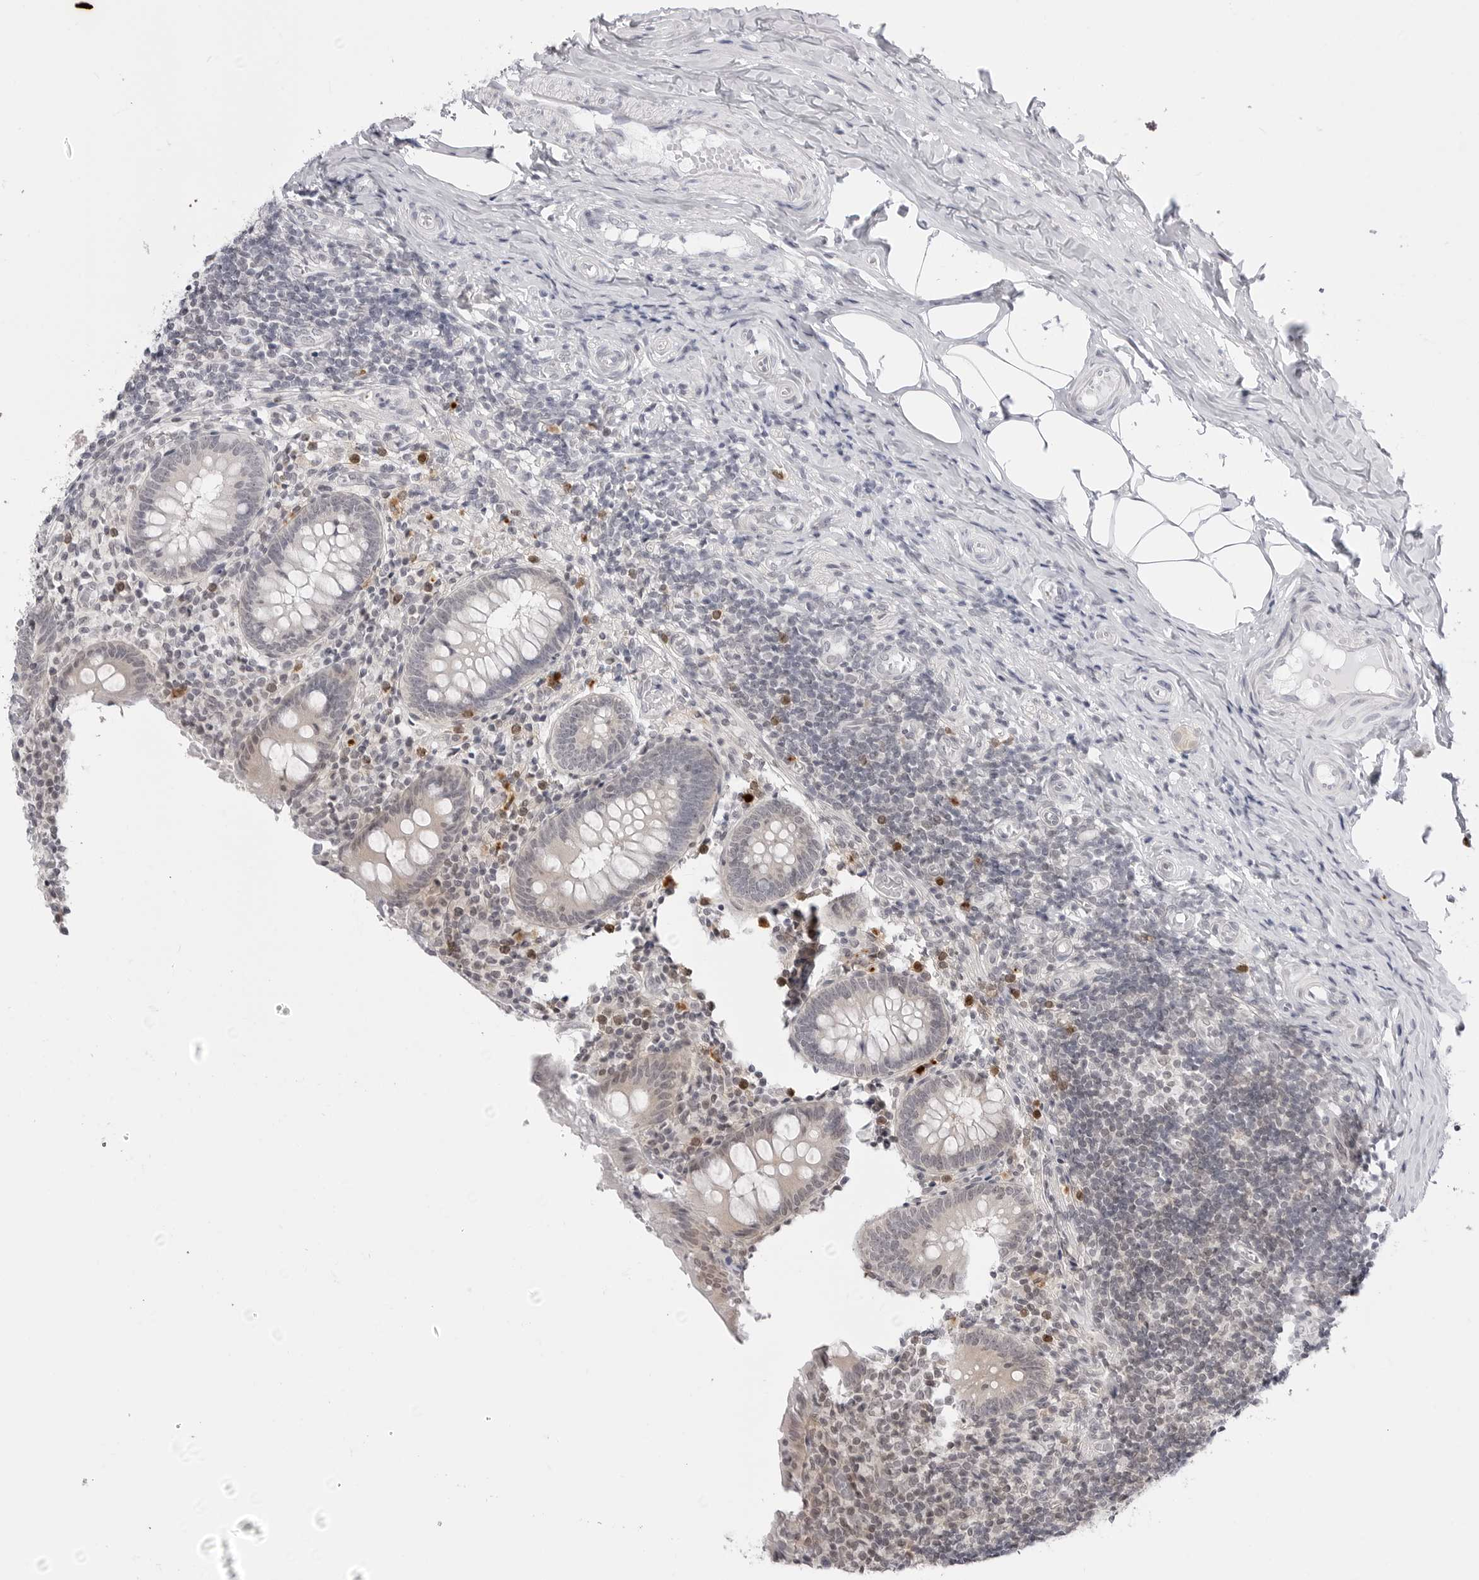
{"staining": {"intensity": "negative", "quantity": "none", "location": "none"}, "tissue": "appendix", "cell_type": "Glandular cells", "image_type": "normal", "snomed": [{"axis": "morphology", "description": "Normal tissue, NOS"}, {"axis": "topography", "description": "Appendix"}], "caption": "The histopathology image reveals no staining of glandular cells in unremarkable appendix.", "gene": "PPP2R5C", "patient": {"sex": "female", "age": 17}}